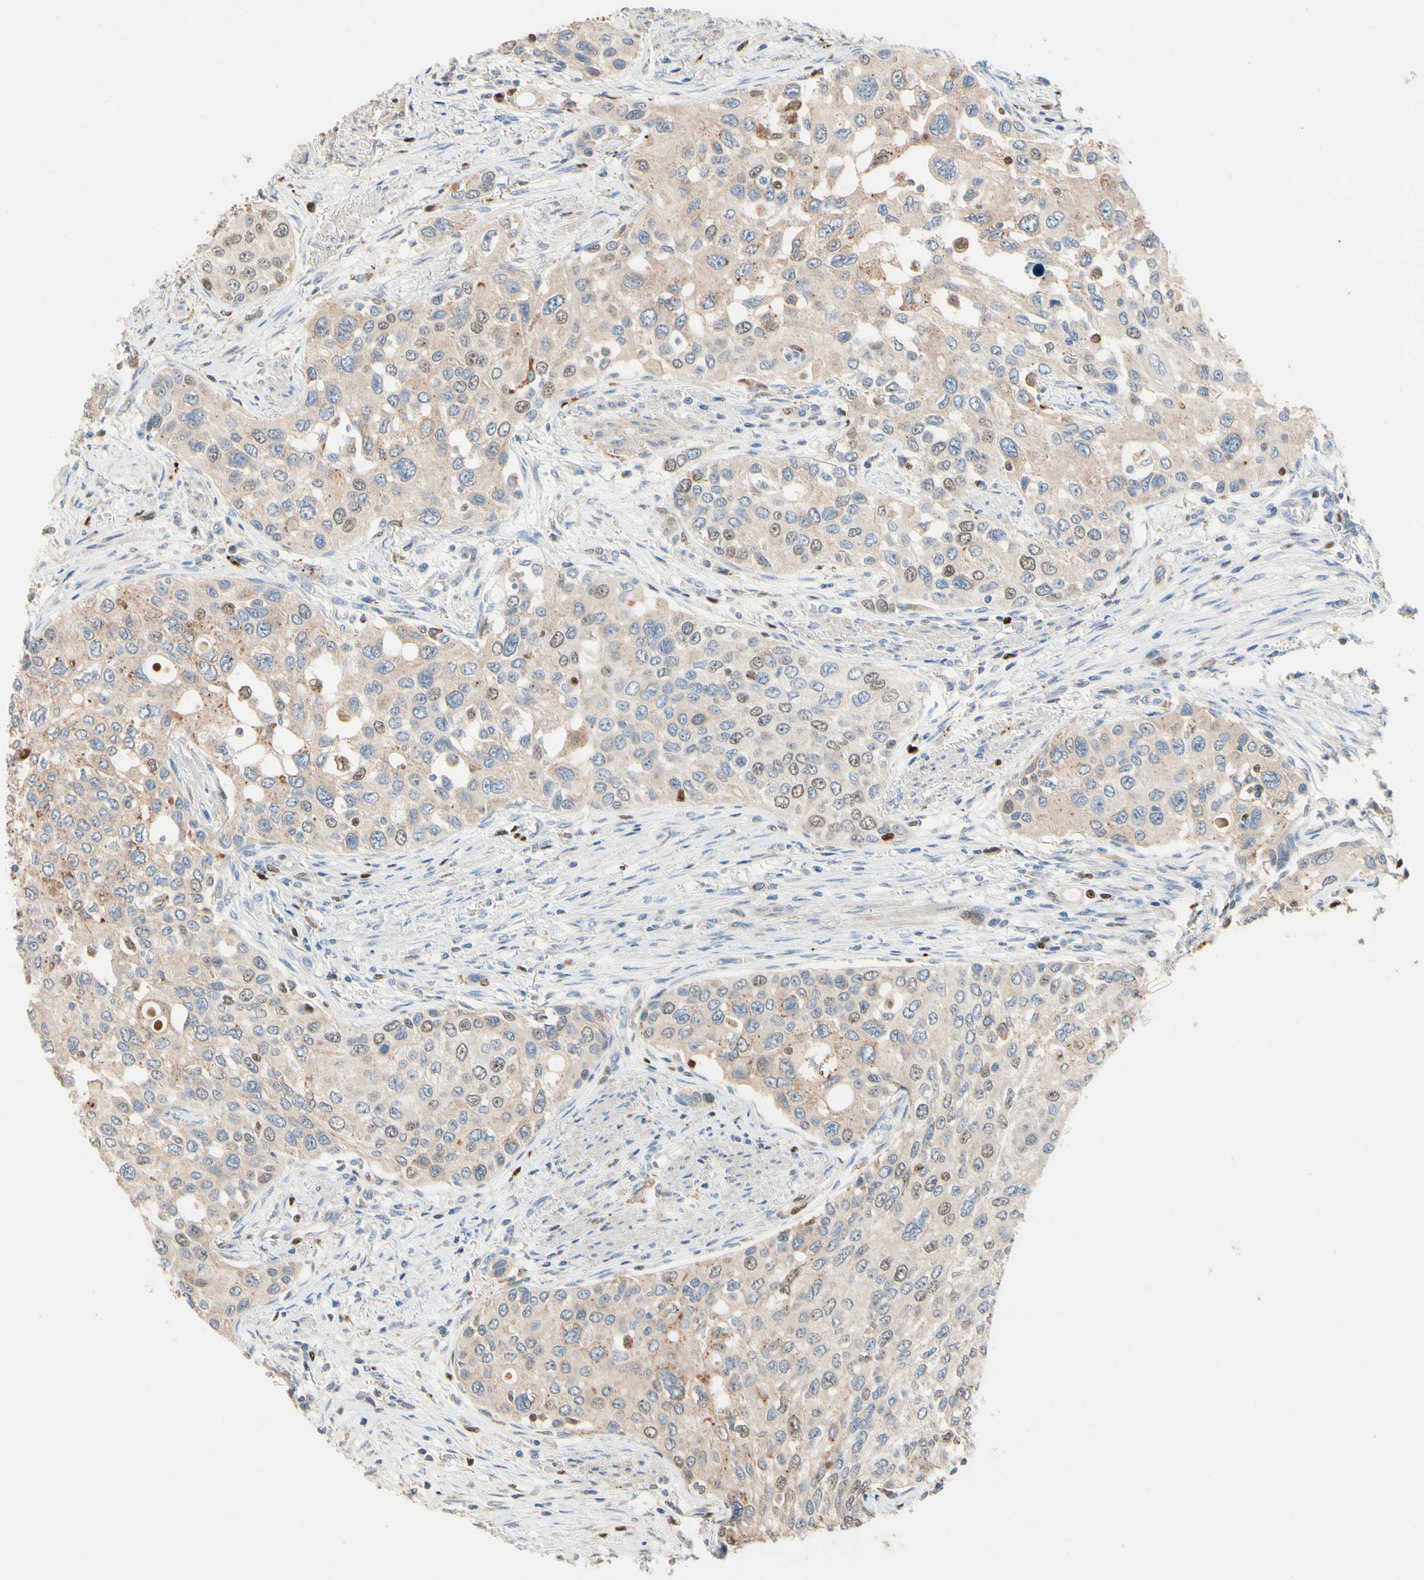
{"staining": {"intensity": "weak", "quantity": "<25%", "location": "nuclear"}, "tissue": "urothelial cancer", "cell_type": "Tumor cells", "image_type": "cancer", "snomed": [{"axis": "morphology", "description": "Urothelial carcinoma, High grade"}, {"axis": "topography", "description": "Urinary bladder"}], "caption": "The micrograph shows no staining of tumor cells in high-grade urothelial carcinoma. (DAB (3,3'-diaminobenzidine) immunohistochemistry, high magnification).", "gene": "ZKSCAN4", "patient": {"sex": "female", "age": 56}}